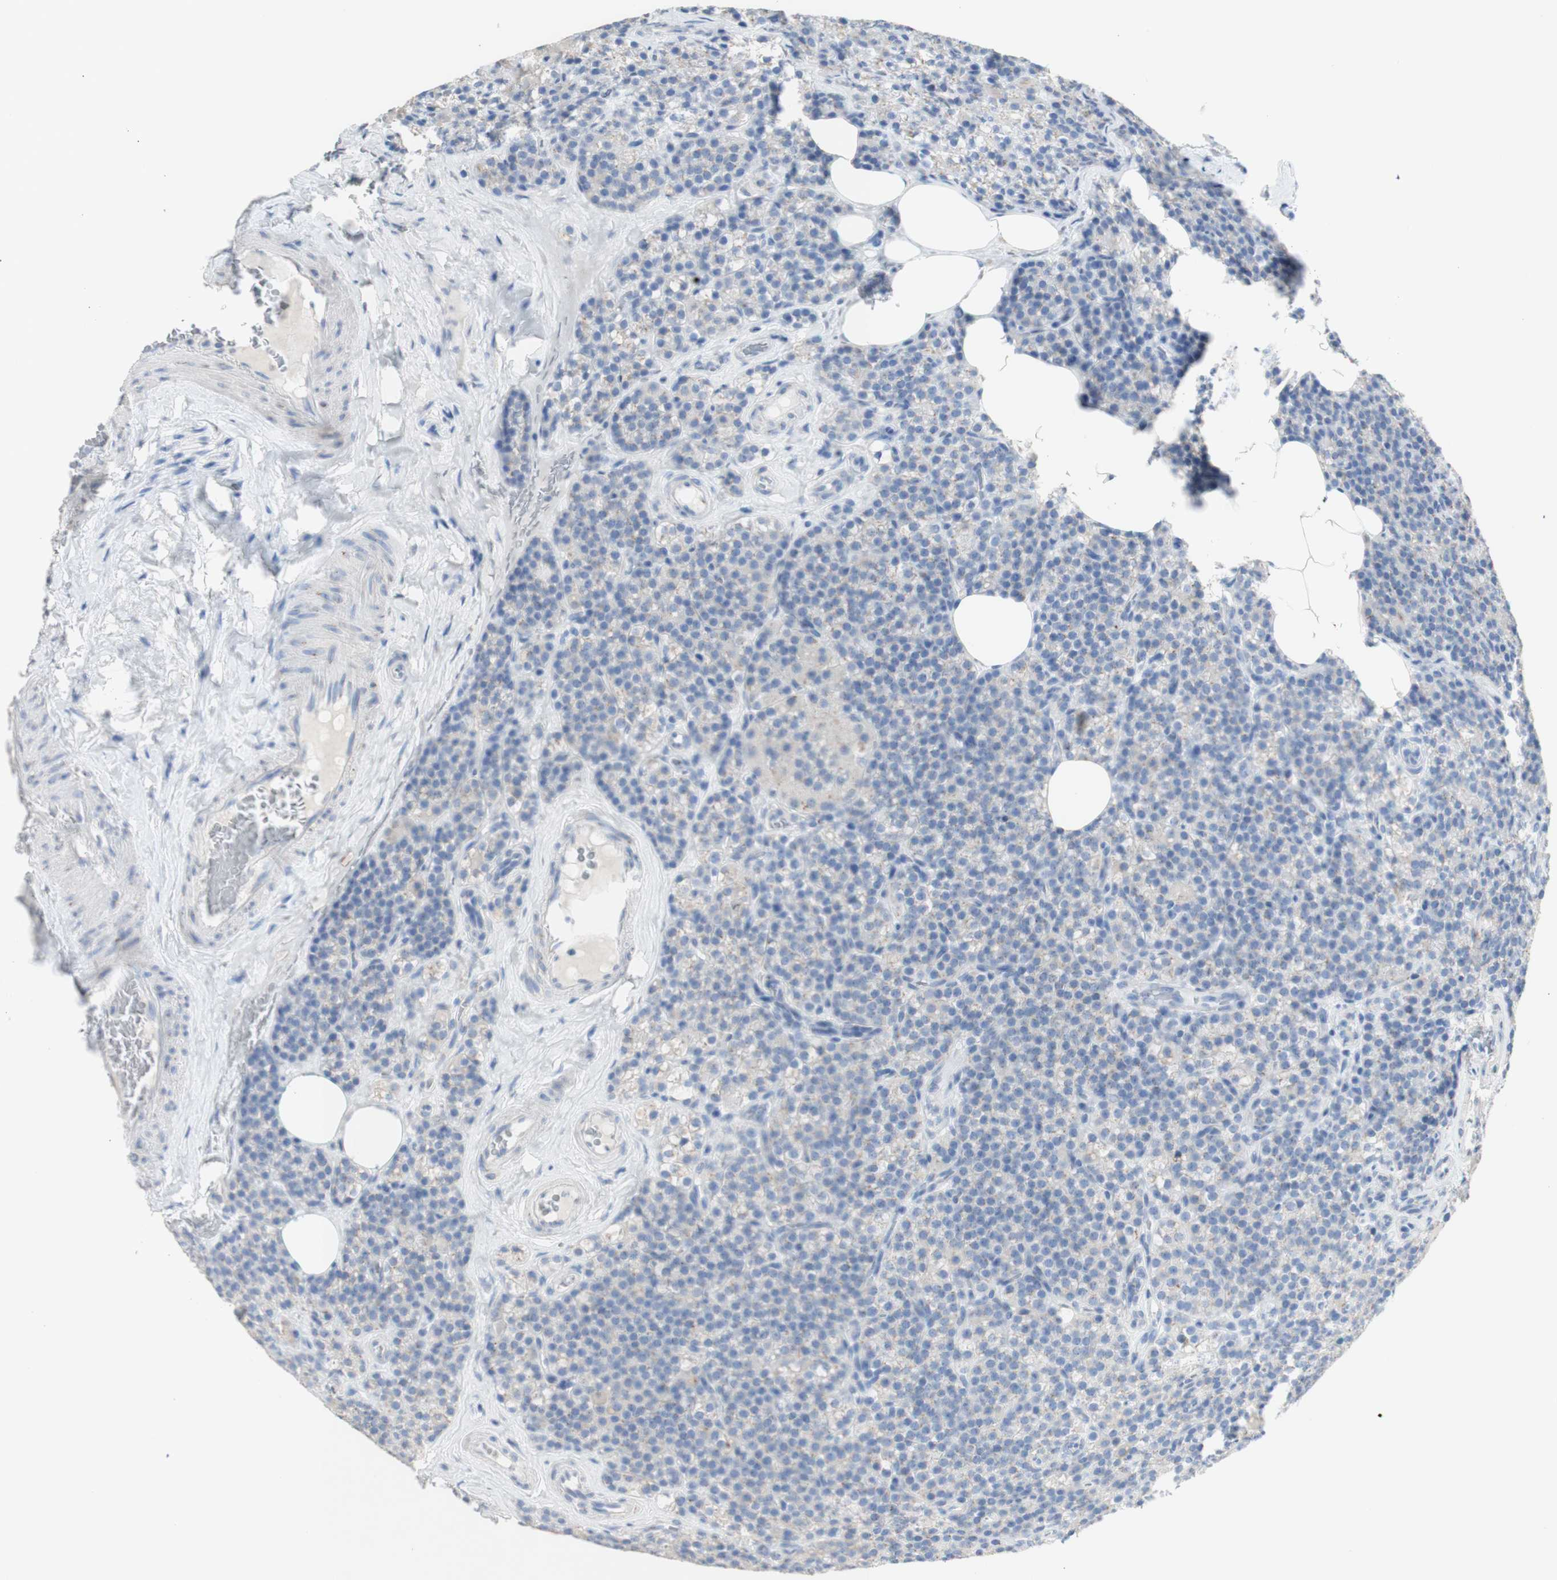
{"staining": {"intensity": "weak", "quantity": ">75%", "location": "cytoplasmic/membranous"}, "tissue": "parathyroid gland", "cell_type": "Glandular cells", "image_type": "normal", "snomed": [{"axis": "morphology", "description": "Normal tissue, NOS"}, {"axis": "topography", "description": "Parathyroid gland"}], "caption": "Immunohistochemistry of benign parathyroid gland exhibits low levels of weak cytoplasmic/membranous staining in about >75% of glandular cells.", "gene": "MANEA", "patient": {"sex": "female", "age": 57}}